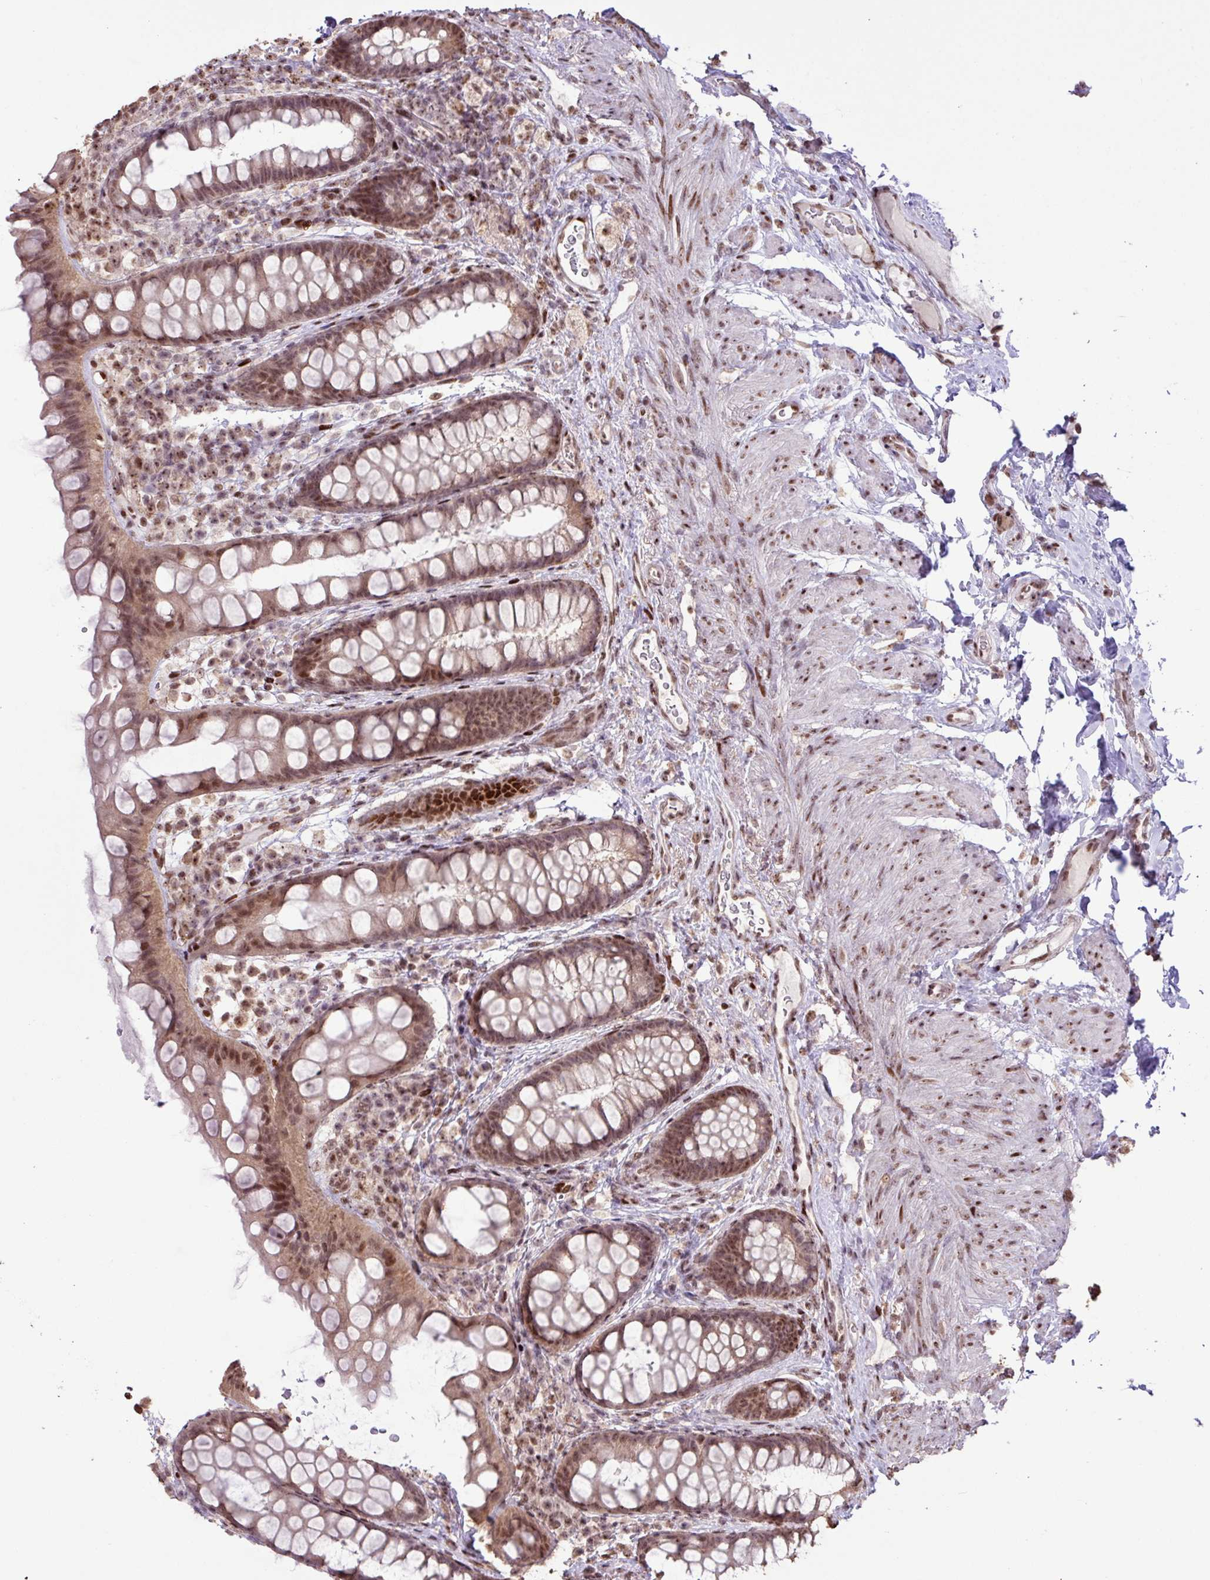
{"staining": {"intensity": "moderate", "quantity": ">75%", "location": "nuclear"}, "tissue": "rectum", "cell_type": "Glandular cells", "image_type": "normal", "snomed": [{"axis": "morphology", "description": "Normal tissue, NOS"}, {"axis": "topography", "description": "Rectum"}, {"axis": "topography", "description": "Peripheral nerve tissue"}], "caption": "A brown stain highlights moderate nuclear expression of a protein in glandular cells of normal rectum.", "gene": "ZNF709", "patient": {"sex": "female", "age": 69}}